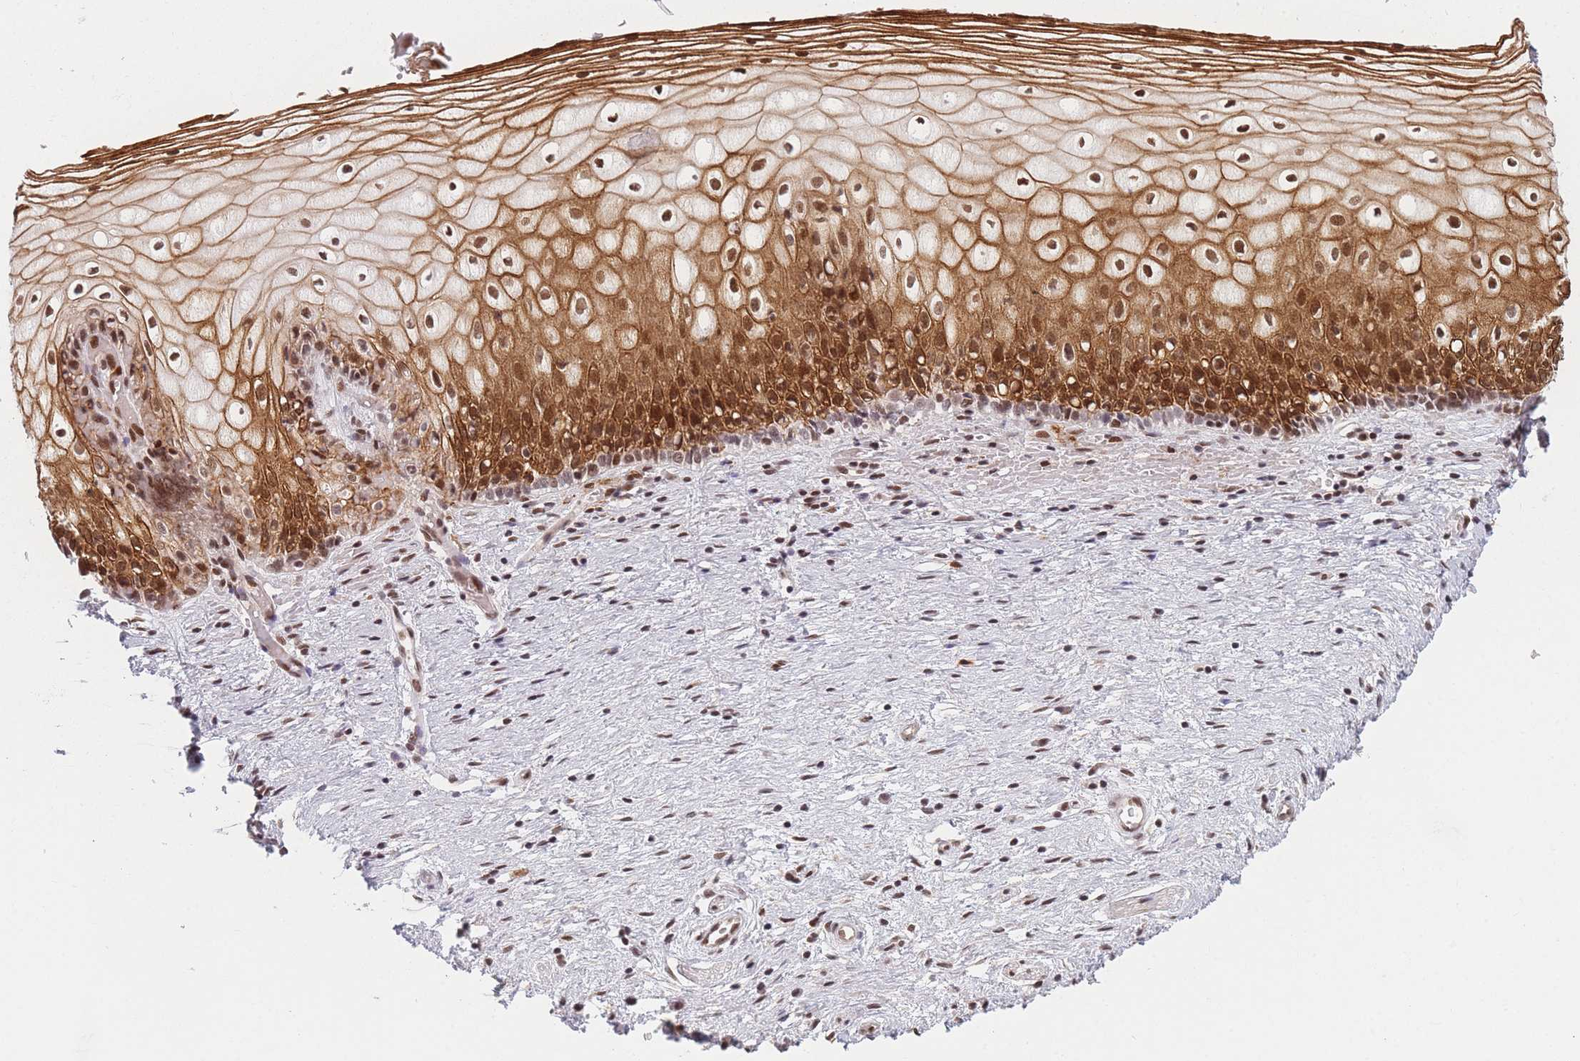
{"staining": {"intensity": "strong", "quantity": ">75%", "location": "cytoplasmic/membranous,nuclear"}, "tissue": "vagina", "cell_type": "Squamous epithelial cells", "image_type": "normal", "snomed": [{"axis": "morphology", "description": "Normal tissue, NOS"}, {"axis": "topography", "description": "Vagina"}], "caption": "This photomicrograph demonstrates immunohistochemistry staining of benign vagina, with high strong cytoplasmic/membranous,nuclear expression in approximately >75% of squamous epithelial cells.", "gene": "SUPT6H", "patient": {"sex": "female", "age": 60}}